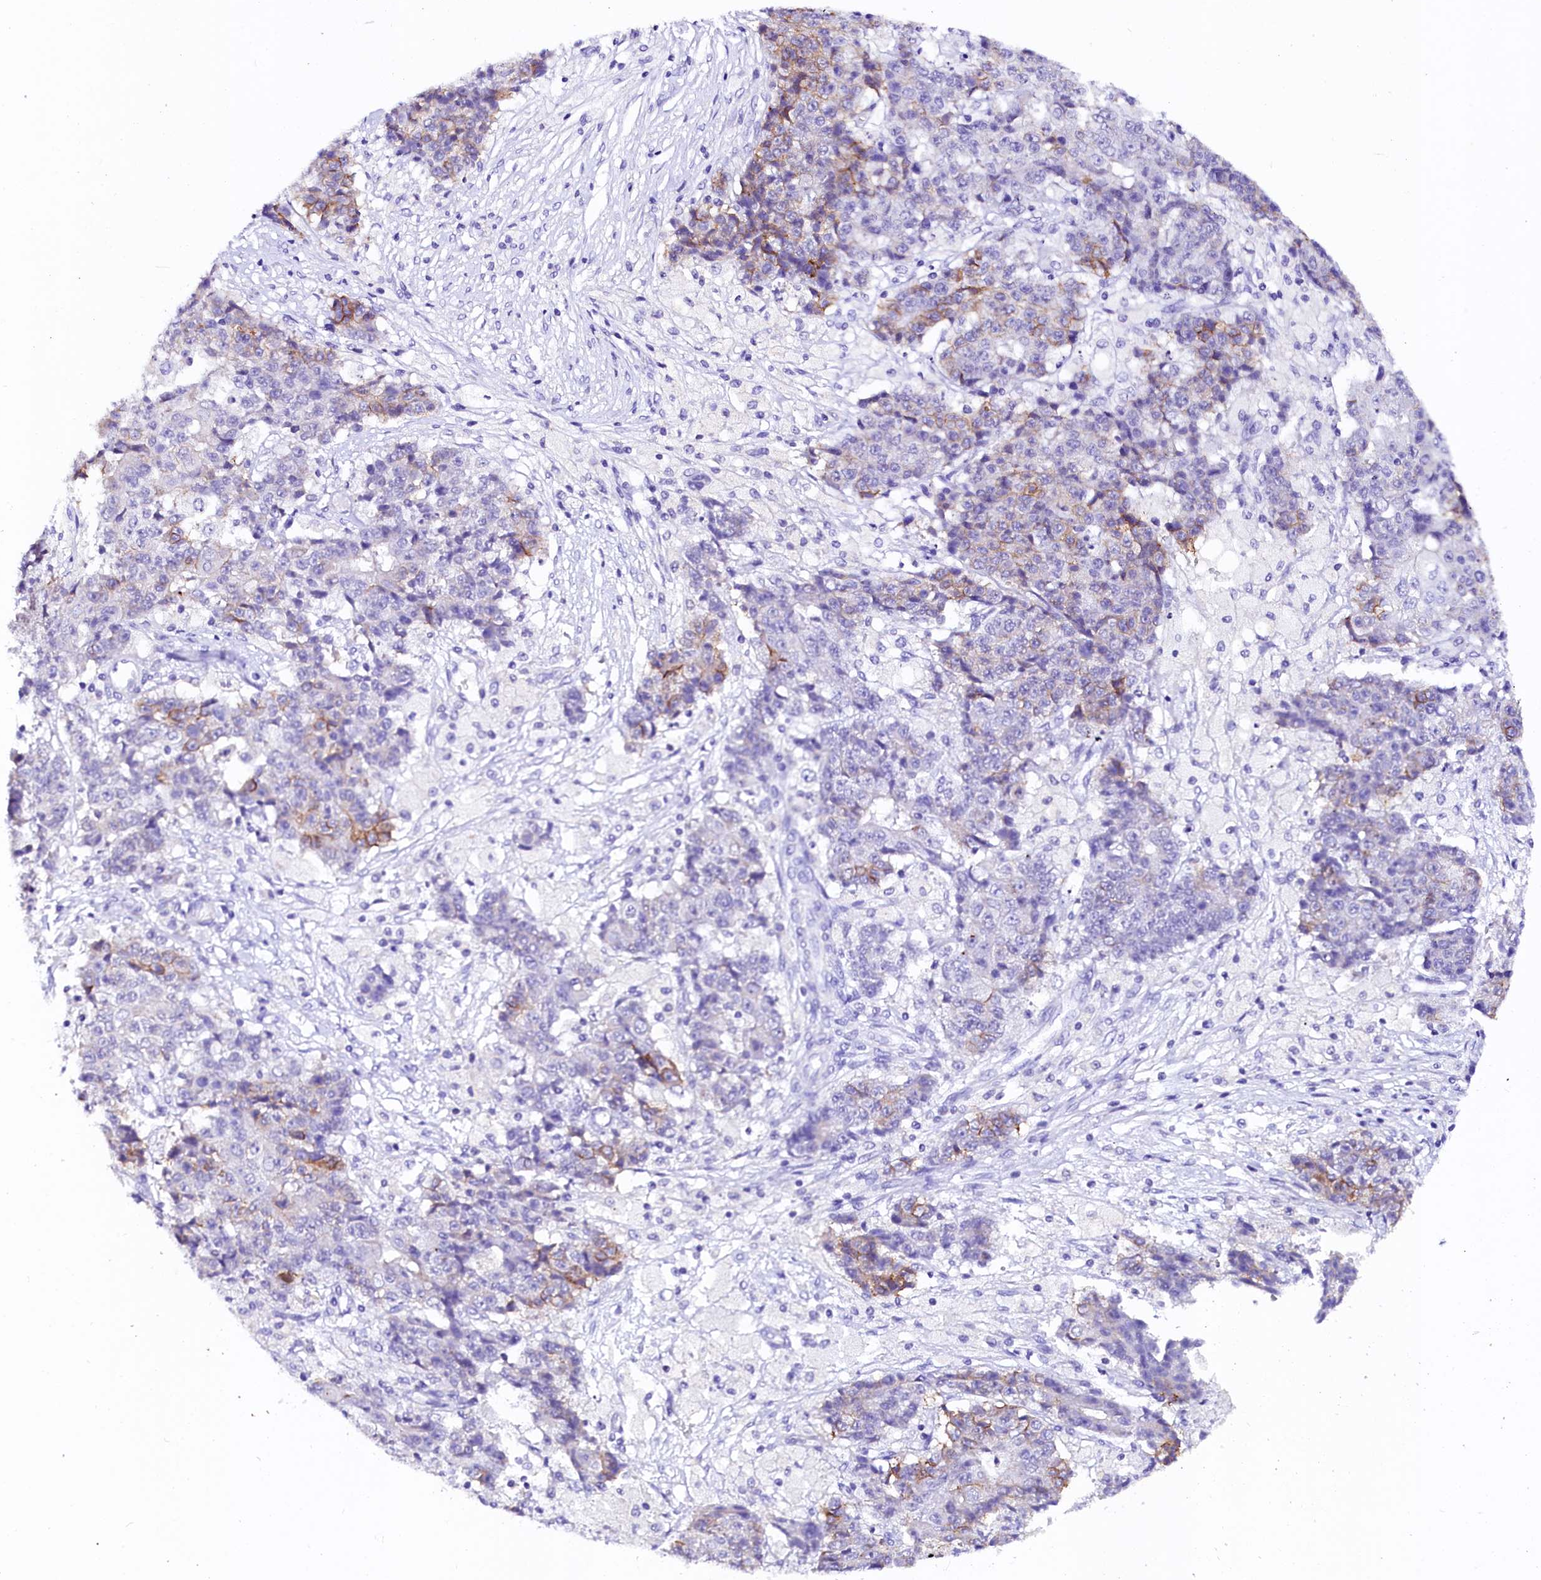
{"staining": {"intensity": "moderate", "quantity": "<25%", "location": "cytoplasmic/membranous"}, "tissue": "ovarian cancer", "cell_type": "Tumor cells", "image_type": "cancer", "snomed": [{"axis": "morphology", "description": "Carcinoma, endometroid"}, {"axis": "topography", "description": "Ovary"}], "caption": "Immunohistochemical staining of human ovarian endometroid carcinoma demonstrates moderate cytoplasmic/membranous protein positivity in about <25% of tumor cells. (brown staining indicates protein expression, while blue staining denotes nuclei).", "gene": "NALF1", "patient": {"sex": "female", "age": 42}}